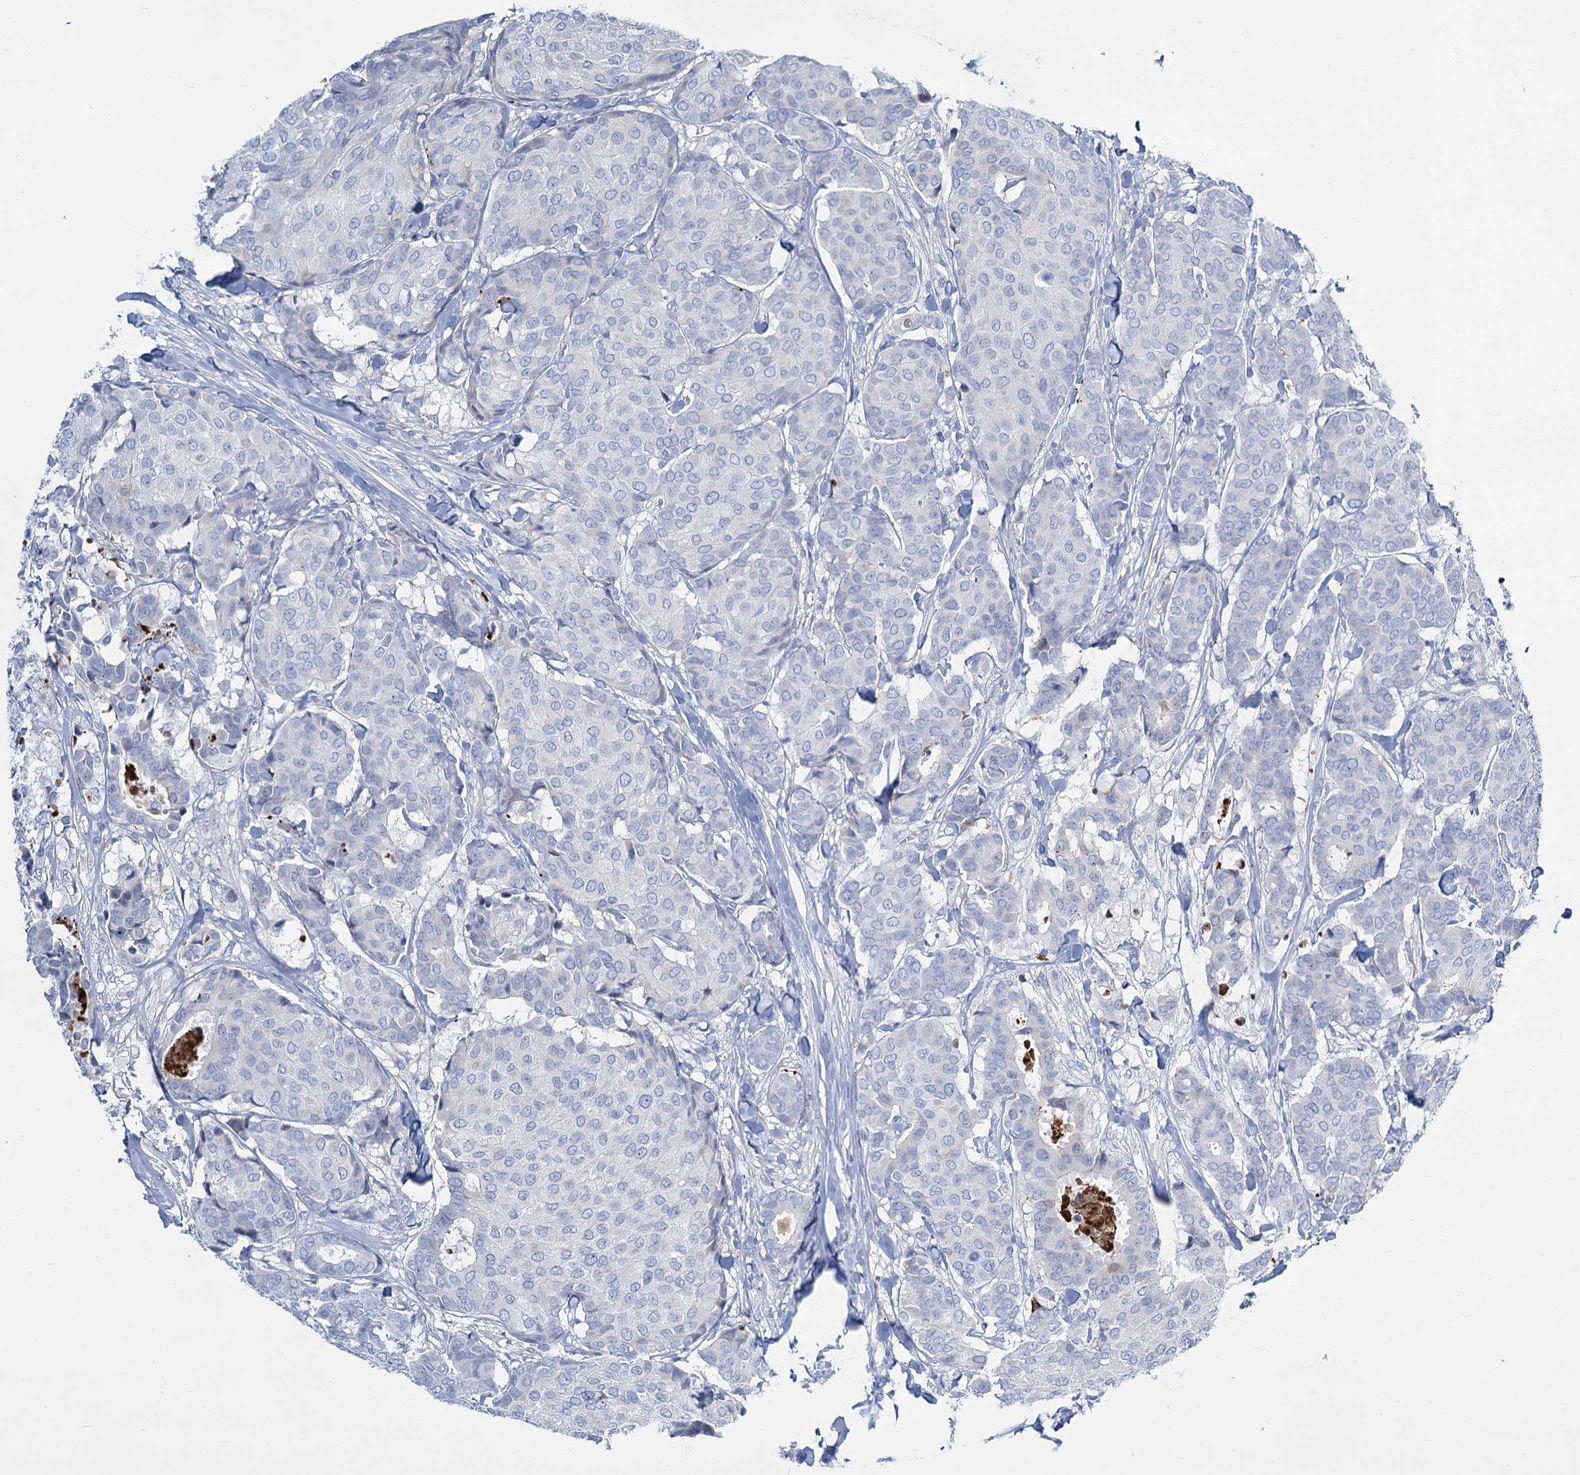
{"staining": {"intensity": "negative", "quantity": "none", "location": "none"}, "tissue": "breast cancer", "cell_type": "Tumor cells", "image_type": "cancer", "snomed": [{"axis": "morphology", "description": "Duct carcinoma"}, {"axis": "topography", "description": "Breast"}], "caption": "Tumor cells show no significant protein expression in invasive ductal carcinoma (breast). The staining was performed using DAB to visualize the protein expression in brown, while the nuclei were stained in blue with hematoxylin (Magnification: 20x).", "gene": "TRIM77", "patient": {"sex": "female", "age": 75}}